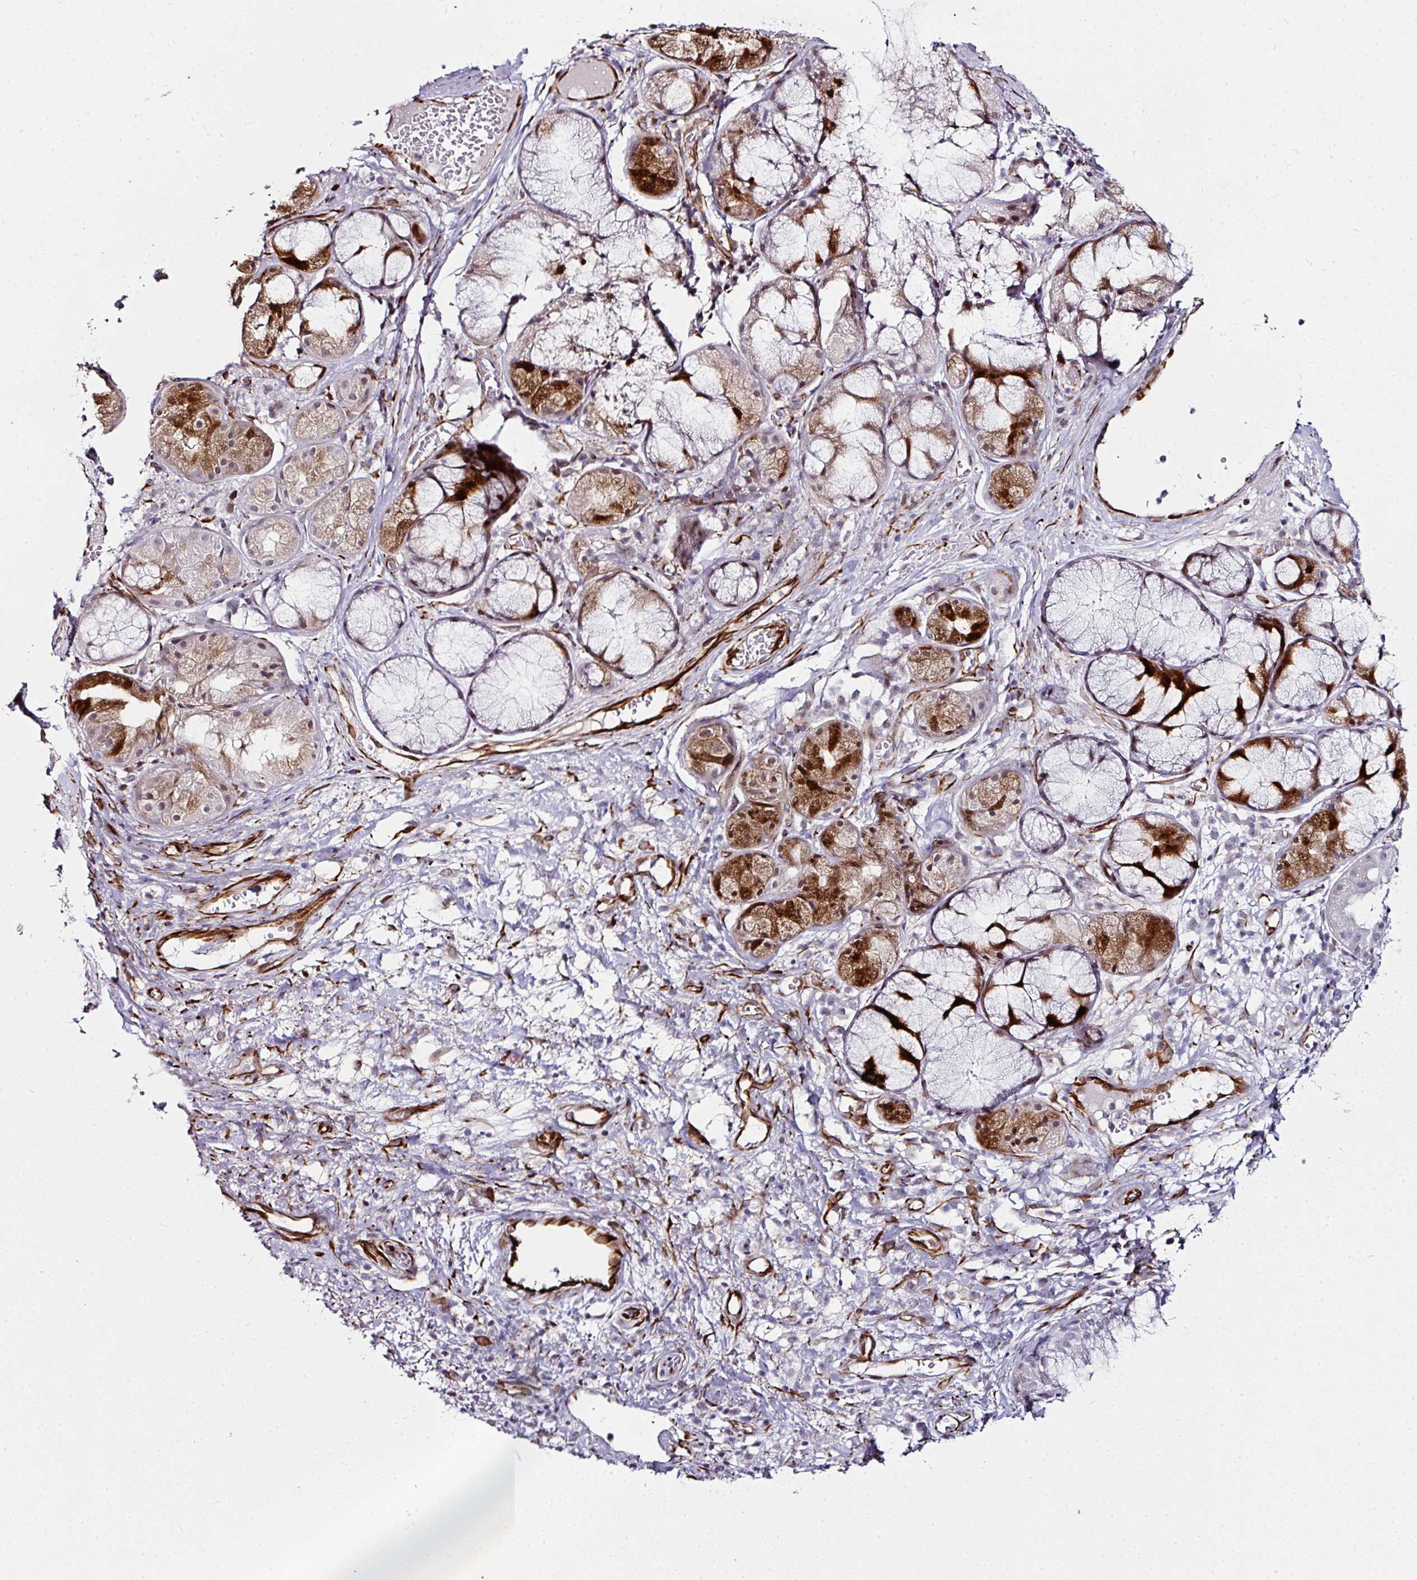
{"staining": {"intensity": "moderate", "quantity": "<25%", "location": "nuclear"}, "tissue": "nasopharynx", "cell_type": "Respiratory epithelial cells", "image_type": "normal", "snomed": [{"axis": "morphology", "description": "Normal tissue, NOS"}, {"axis": "topography", "description": "Cartilage tissue"}, {"axis": "topography", "description": "Nasopharynx"}, {"axis": "topography", "description": "Thyroid gland"}], "caption": "Benign nasopharynx reveals moderate nuclear positivity in approximately <25% of respiratory epithelial cells.", "gene": "TMPRSS9", "patient": {"sex": "male", "age": 63}}